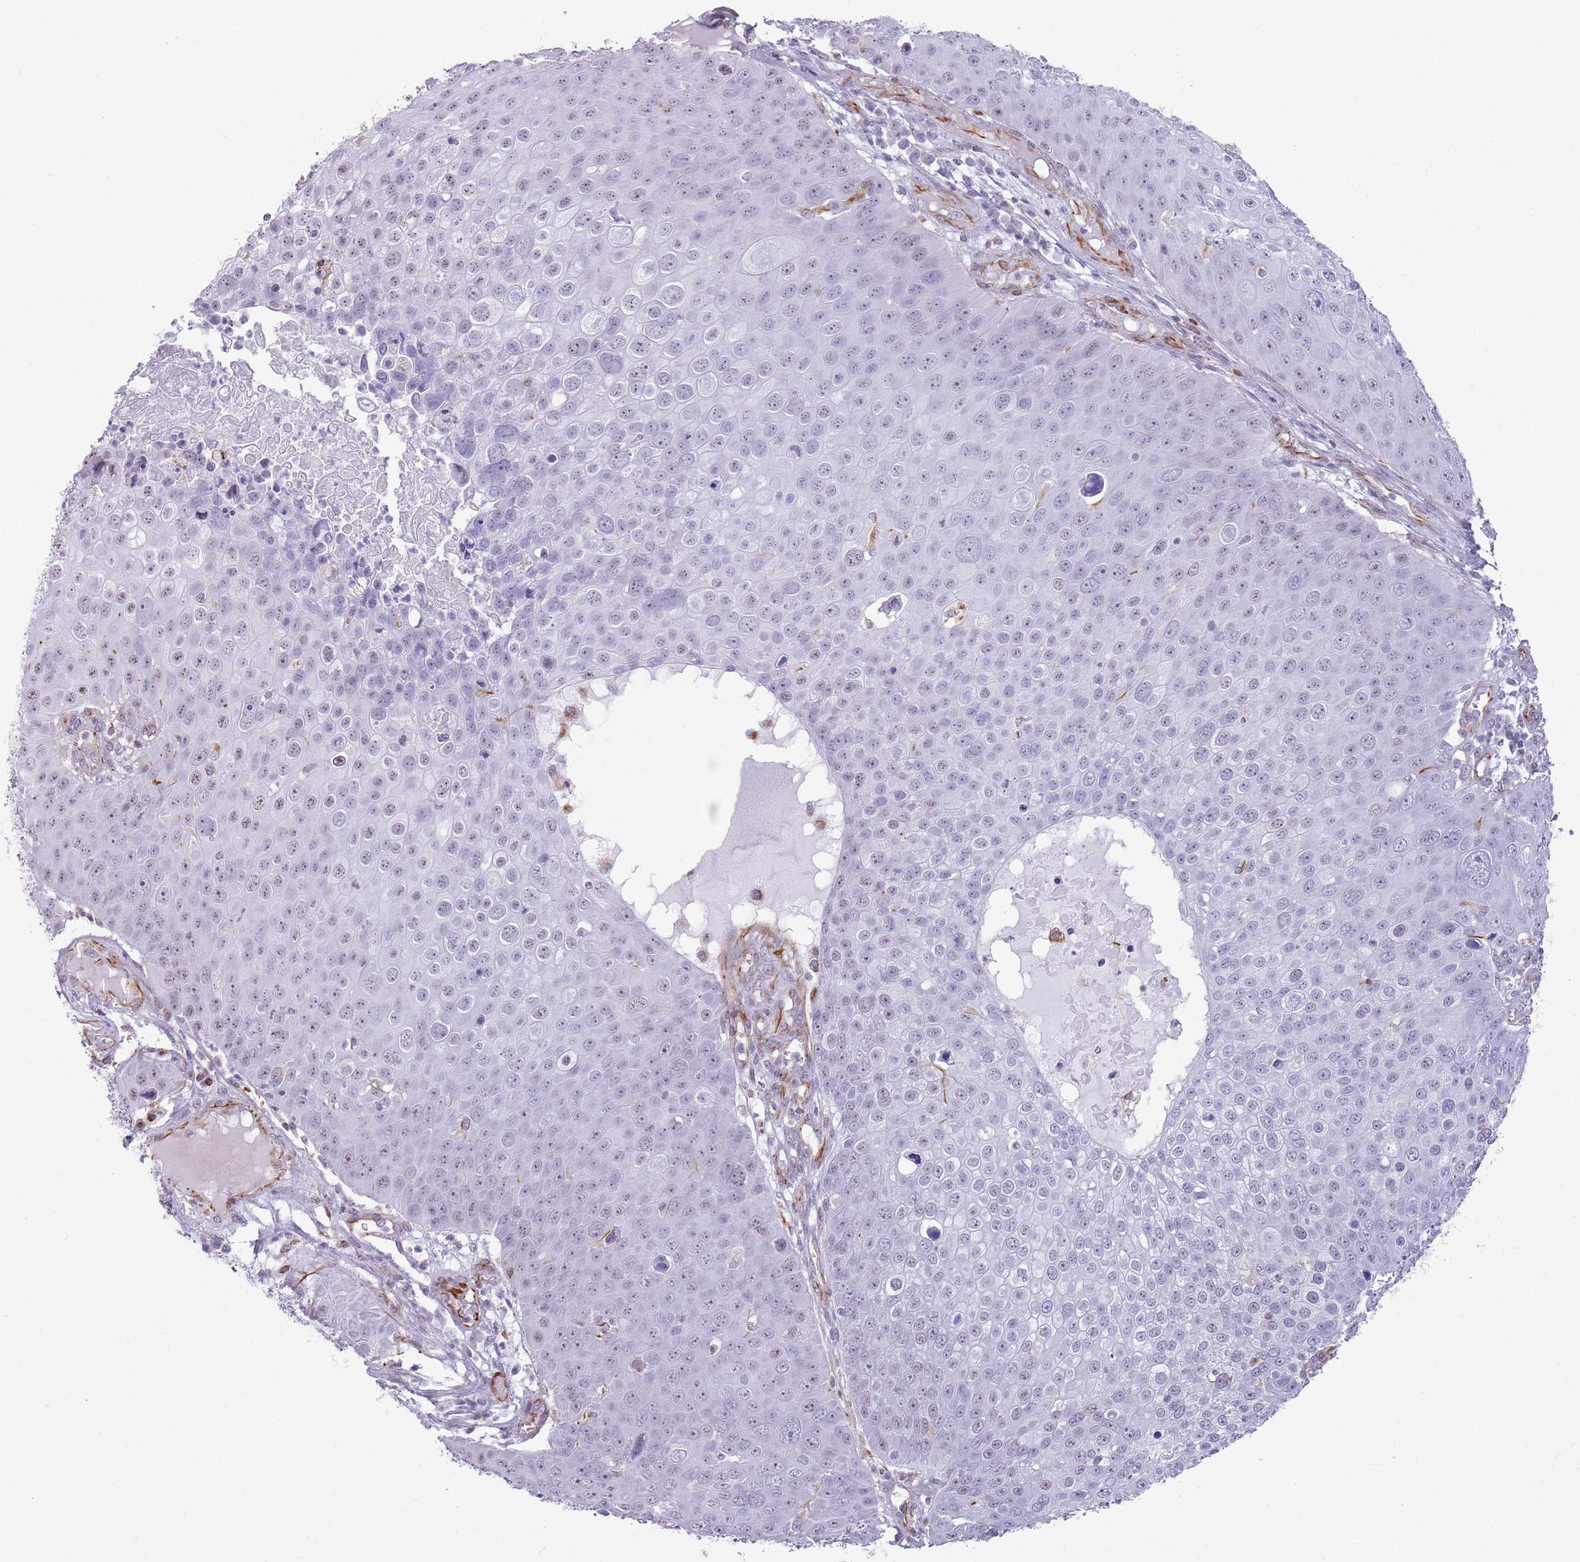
{"staining": {"intensity": "negative", "quantity": "none", "location": "none"}, "tissue": "skin cancer", "cell_type": "Tumor cells", "image_type": "cancer", "snomed": [{"axis": "morphology", "description": "Squamous cell carcinoma, NOS"}, {"axis": "topography", "description": "Skin"}], "caption": "High magnification brightfield microscopy of skin squamous cell carcinoma stained with DAB (3,3'-diaminobenzidine) (brown) and counterstained with hematoxylin (blue): tumor cells show no significant expression.", "gene": "NBPF3", "patient": {"sex": "male", "age": 71}}